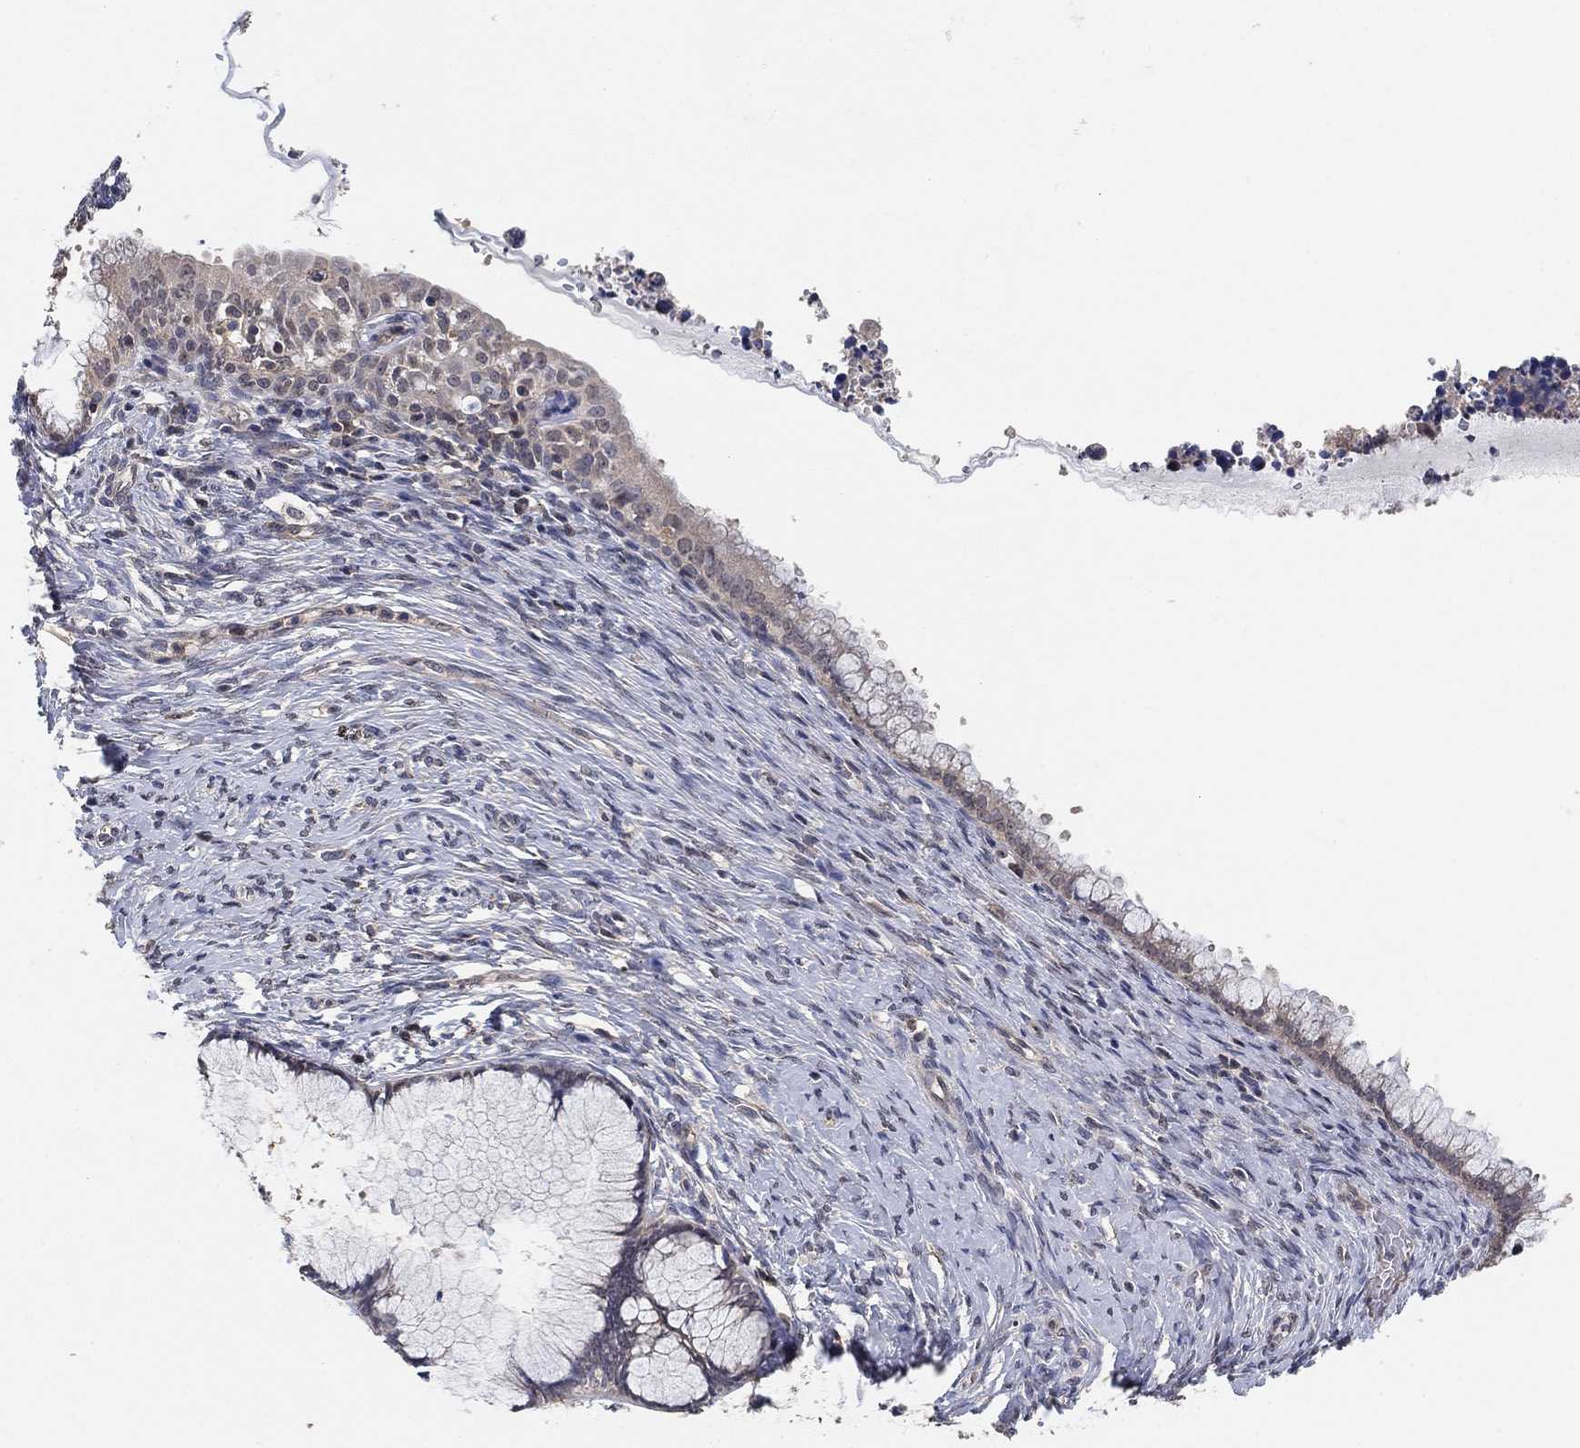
{"staining": {"intensity": "negative", "quantity": "none", "location": "none"}, "tissue": "cervical cancer", "cell_type": "Tumor cells", "image_type": "cancer", "snomed": [{"axis": "morphology", "description": "Squamous cell carcinoma, NOS"}, {"axis": "topography", "description": "Cervix"}], "caption": "High magnification brightfield microscopy of cervical cancer (squamous cell carcinoma) stained with DAB (3,3'-diaminobenzidine) (brown) and counterstained with hematoxylin (blue): tumor cells show no significant staining.", "gene": "CCDC43", "patient": {"sex": "female", "age": 63}}